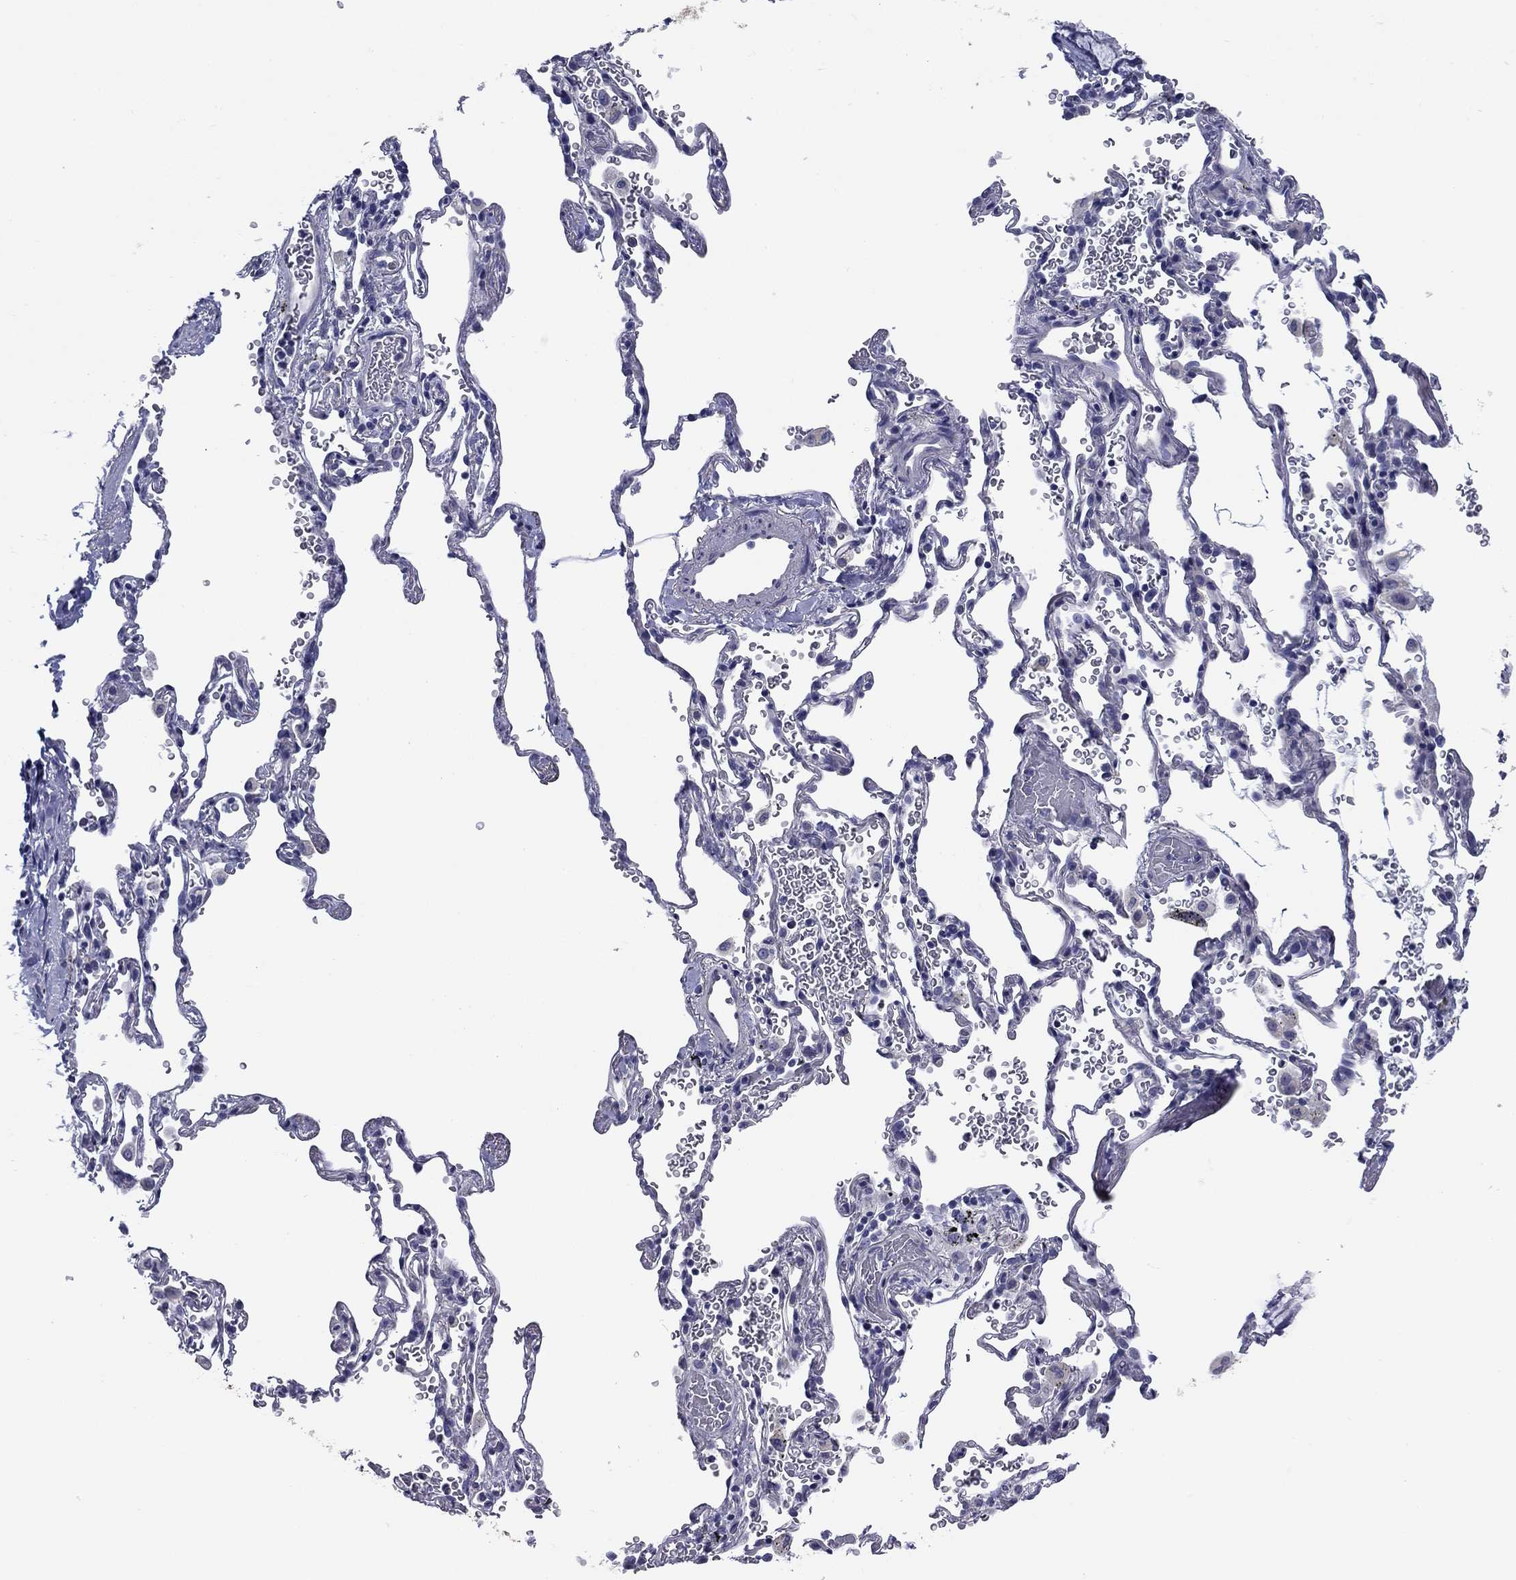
{"staining": {"intensity": "negative", "quantity": "none", "location": "none"}, "tissue": "soft tissue", "cell_type": "Fibroblasts", "image_type": "normal", "snomed": [{"axis": "morphology", "description": "Normal tissue, NOS"}, {"axis": "morphology", "description": "Adenocarcinoma, NOS"}, {"axis": "topography", "description": "Cartilage tissue"}, {"axis": "topography", "description": "Lung"}], "caption": "This image is of unremarkable soft tissue stained with IHC to label a protein in brown with the nuclei are counter-stained blue. There is no staining in fibroblasts.", "gene": "PRKCG", "patient": {"sex": "male", "age": 59}}